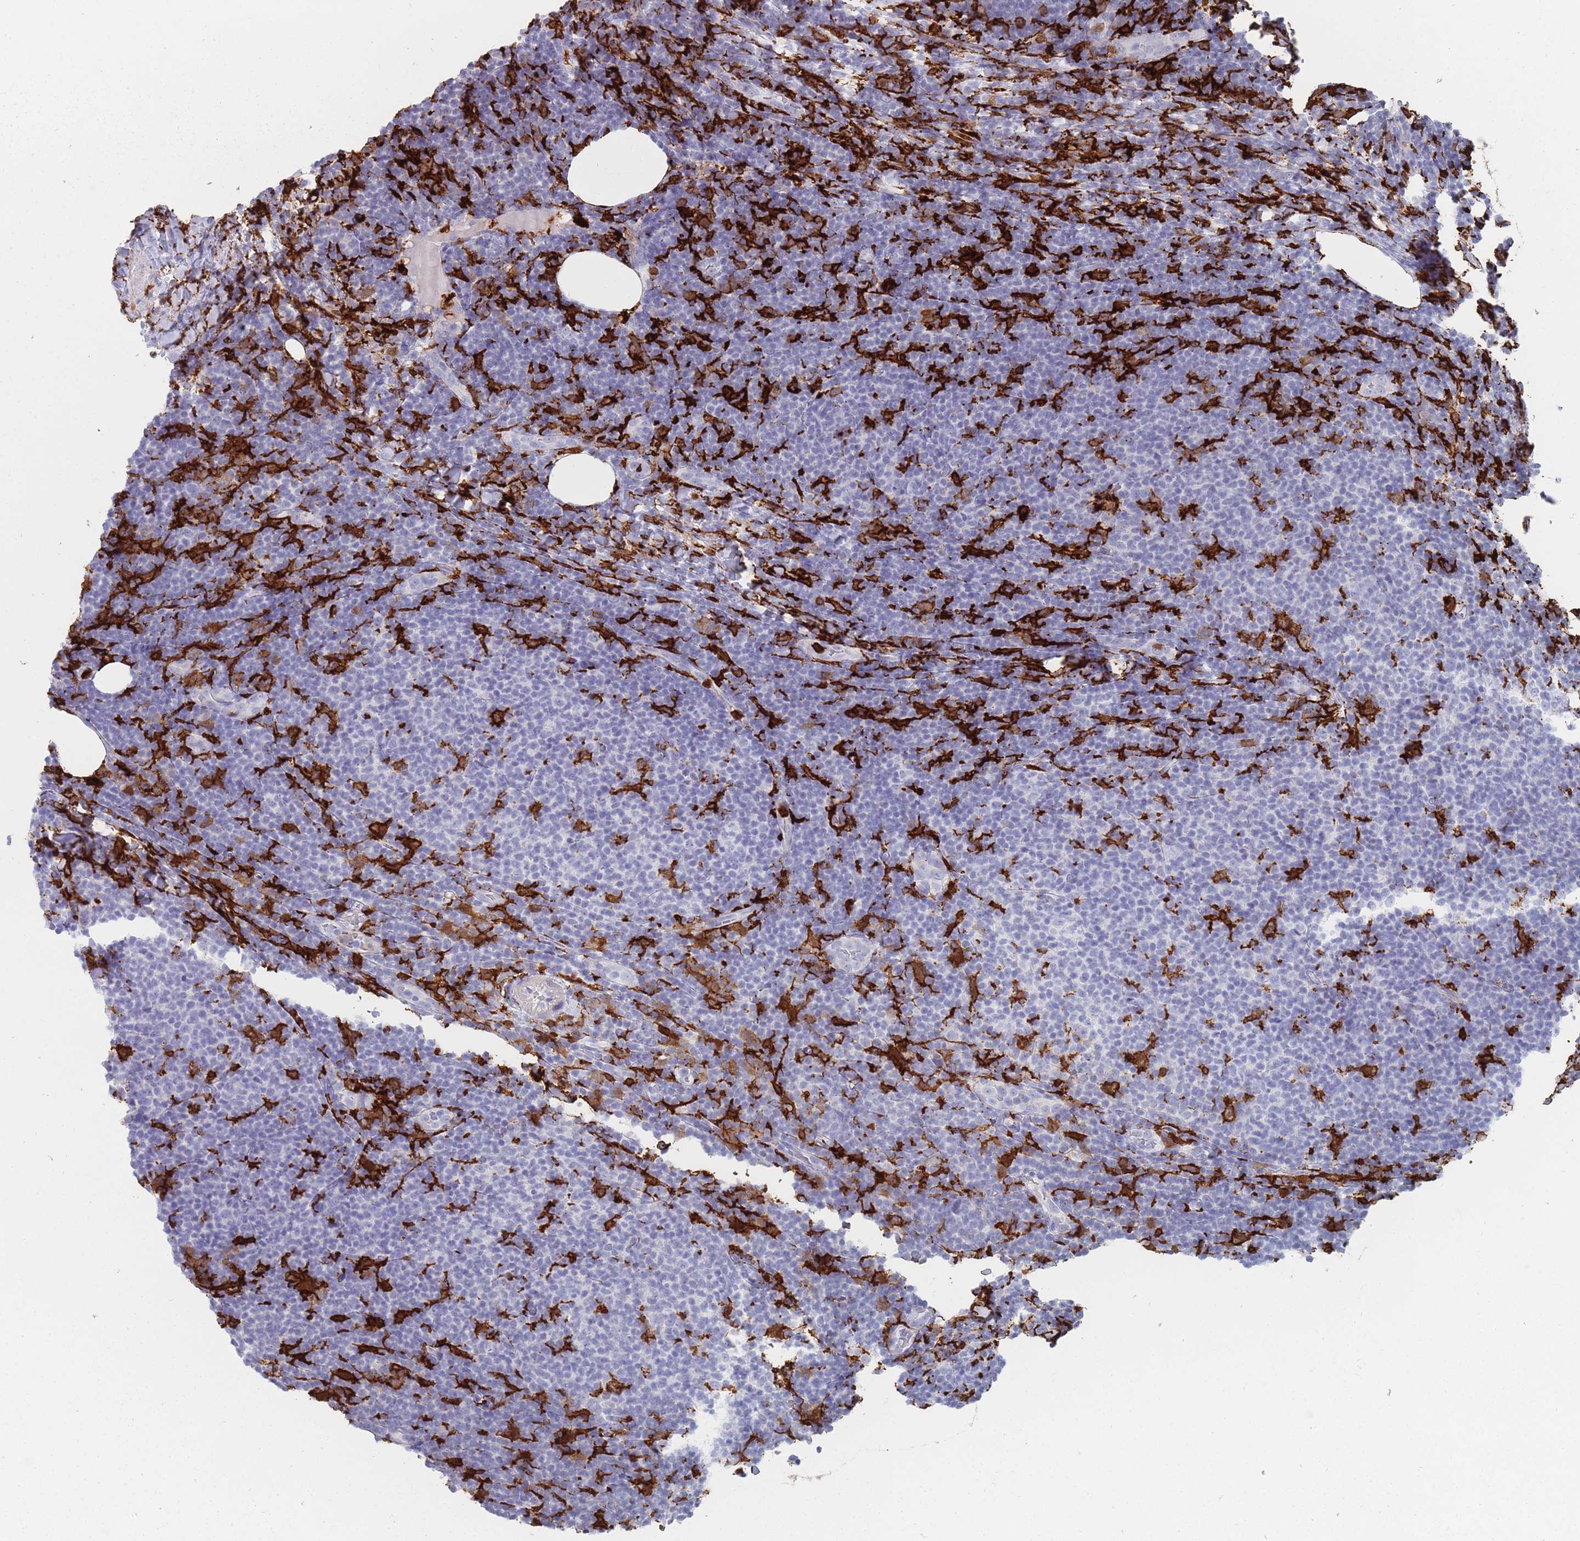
{"staining": {"intensity": "negative", "quantity": "none", "location": "none"}, "tissue": "lymphoma", "cell_type": "Tumor cells", "image_type": "cancer", "snomed": [{"axis": "morphology", "description": "Malignant lymphoma, non-Hodgkin's type, Low grade"}, {"axis": "topography", "description": "Lymph node"}], "caption": "Histopathology image shows no protein staining in tumor cells of low-grade malignant lymphoma, non-Hodgkin's type tissue.", "gene": "AIF1", "patient": {"sex": "male", "age": 66}}